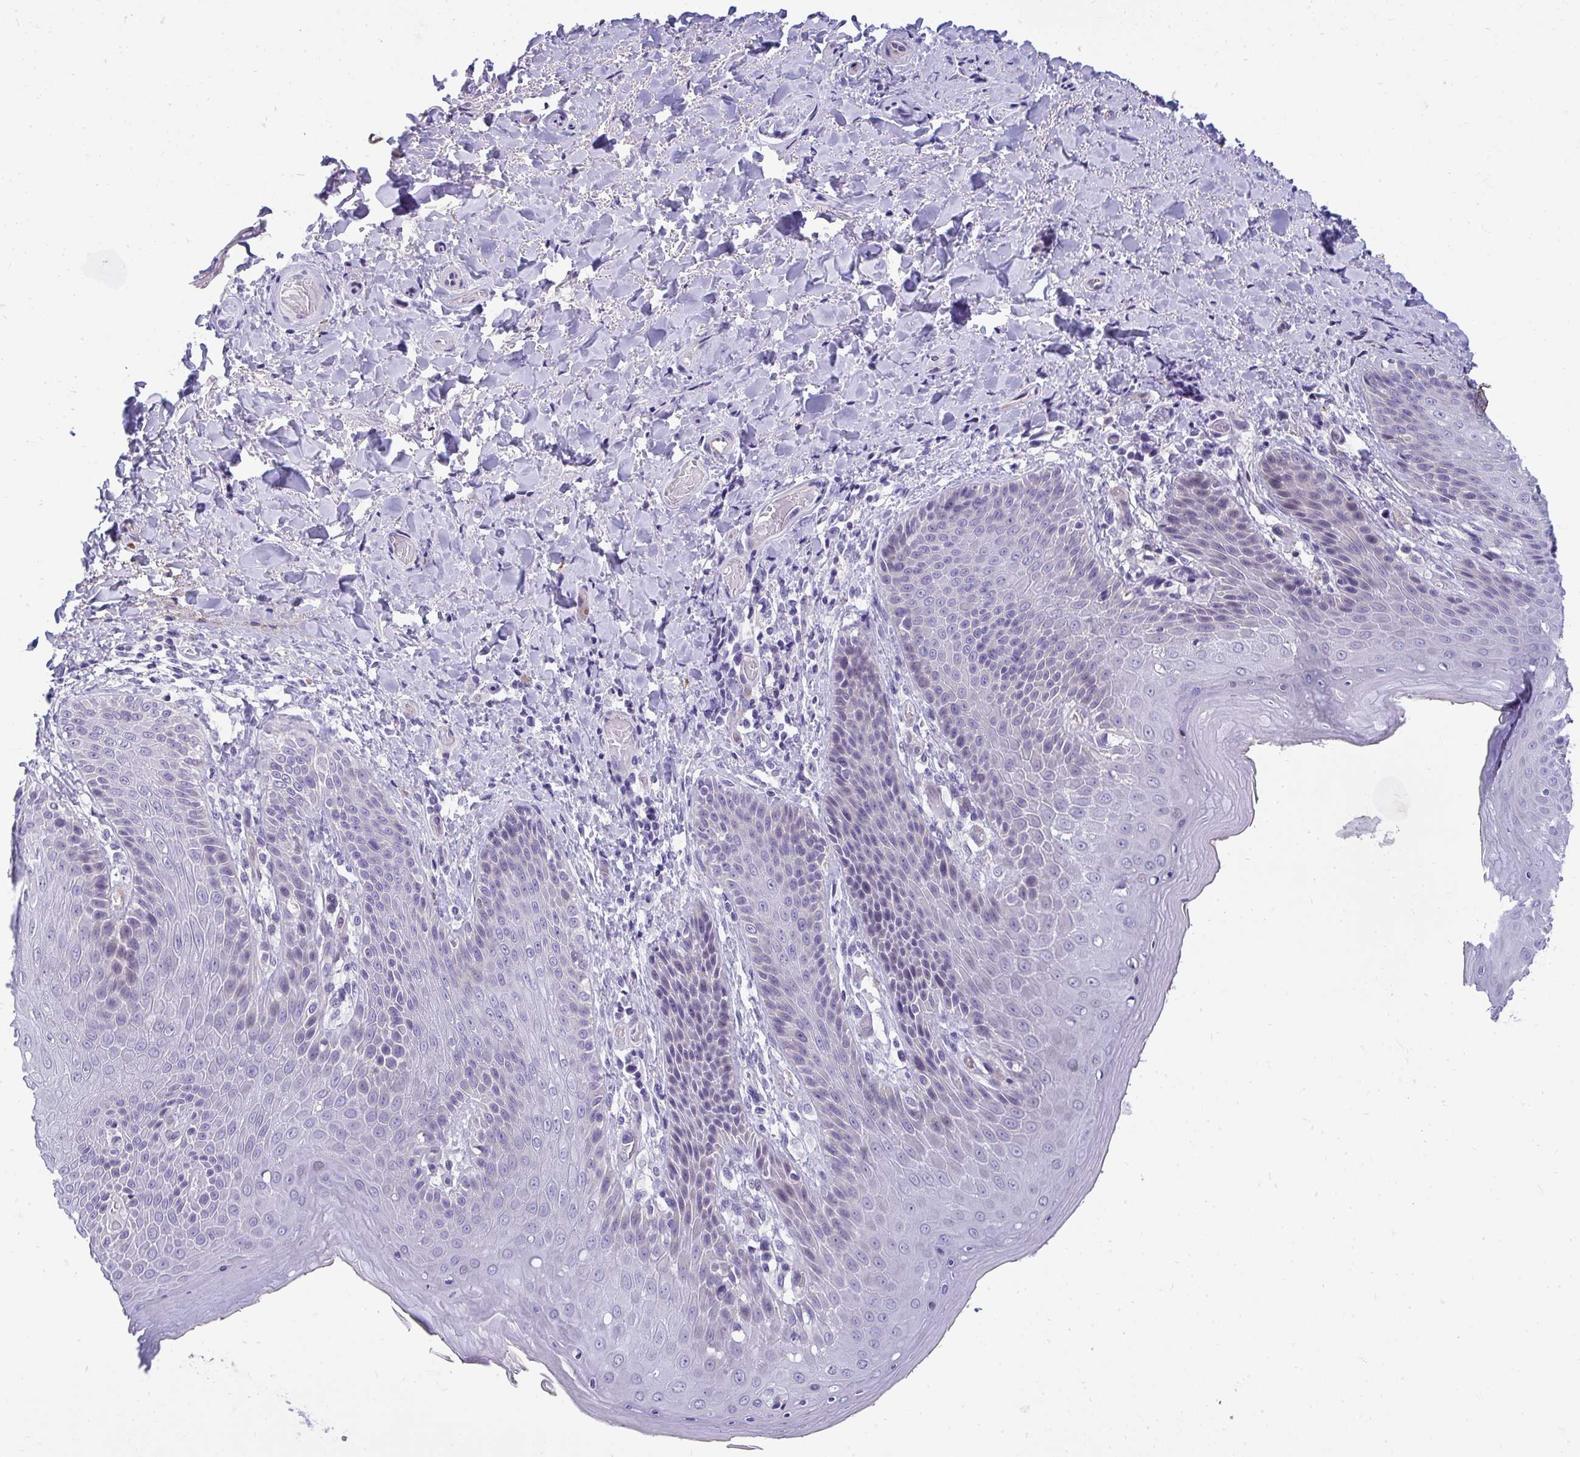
{"staining": {"intensity": "moderate", "quantity": "<25%", "location": "cytoplasmic/membranous"}, "tissue": "skin", "cell_type": "Epidermal cells", "image_type": "normal", "snomed": [{"axis": "morphology", "description": "Normal tissue, NOS"}, {"axis": "topography", "description": "Anal"}, {"axis": "topography", "description": "Peripheral nerve tissue"}], "caption": "The photomicrograph demonstrates a brown stain indicating the presence of a protein in the cytoplasmic/membranous of epidermal cells in skin.", "gene": "TSBP1", "patient": {"sex": "male", "age": 51}}